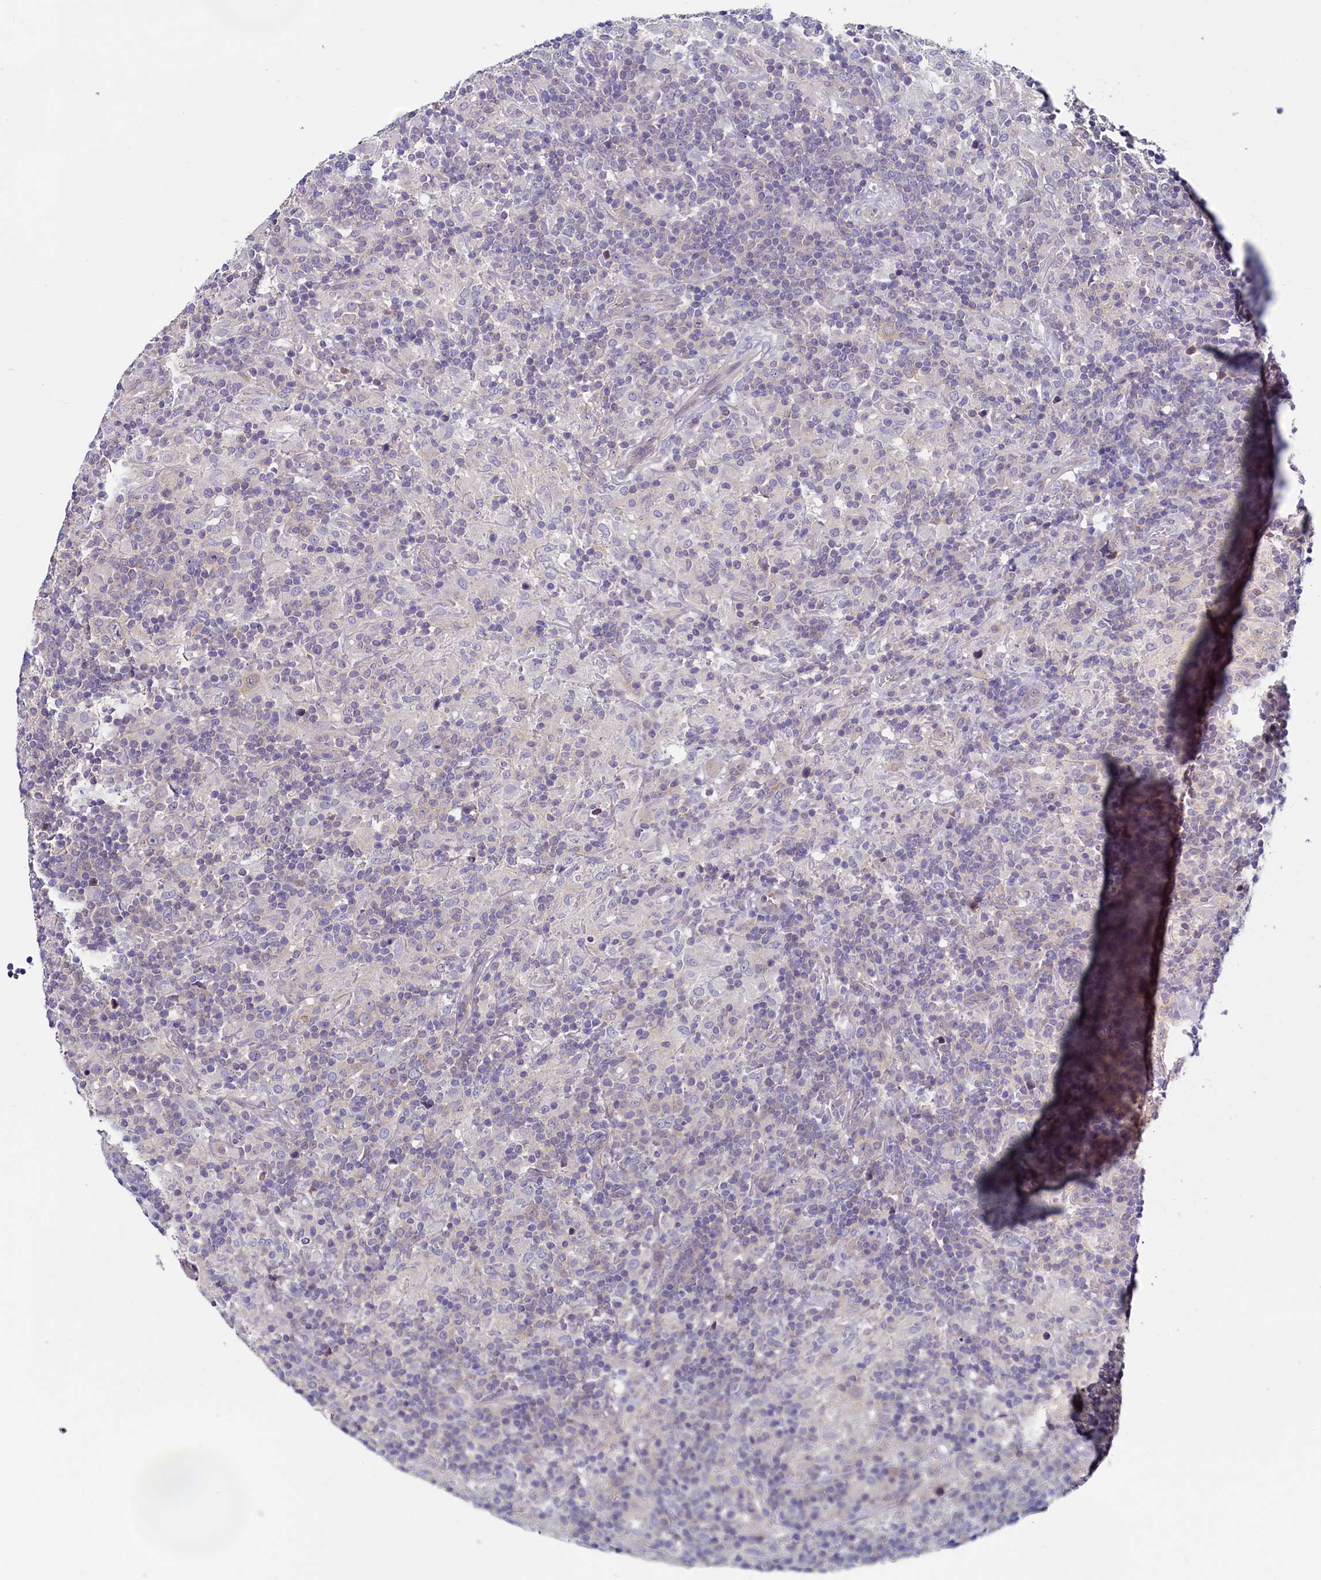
{"staining": {"intensity": "negative", "quantity": "none", "location": "none"}, "tissue": "lymphoma", "cell_type": "Tumor cells", "image_type": "cancer", "snomed": [{"axis": "morphology", "description": "Hodgkin's disease, NOS"}, {"axis": "topography", "description": "Lymph node"}], "caption": "Hodgkin's disease was stained to show a protein in brown. There is no significant staining in tumor cells.", "gene": "CIAPIN1", "patient": {"sex": "male", "age": 70}}